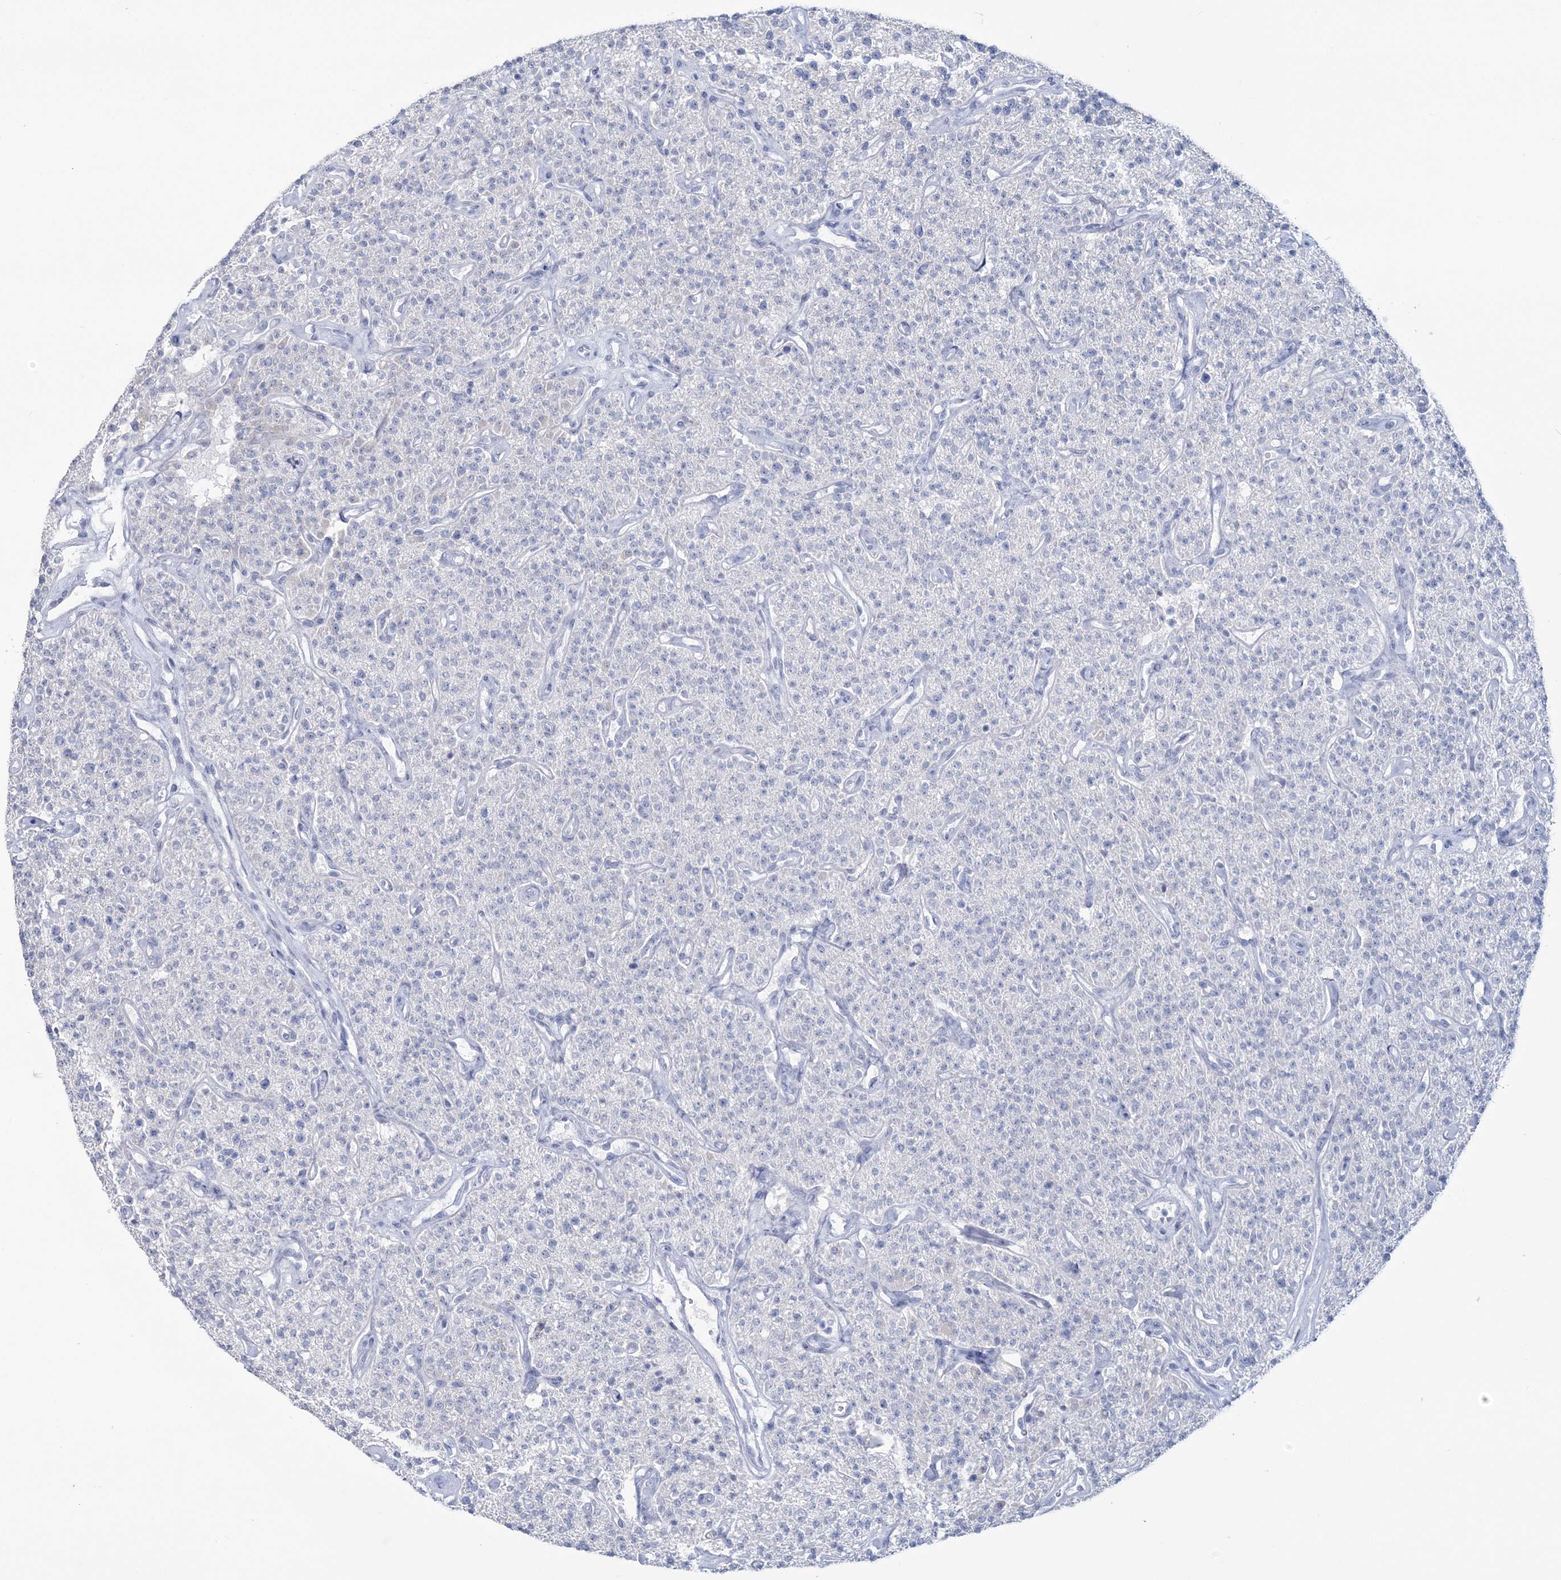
{"staining": {"intensity": "negative", "quantity": "none", "location": "none"}, "tissue": "parathyroid gland", "cell_type": "Glandular cells", "image_type": "normal", "snomed": [{"axis": "morphology", "description": "Normal tissue, NOS"}, {"axis": "topography", "description": "Parathyroid gland"}], "caption": "IHC image of unremarkable parathyroid gland: human parathyroid gland stained with DAB reveals no significant protein staining in glandular cells.", "gene": "CYP3A4", "patient": {"sex": "male", "age": 46}}